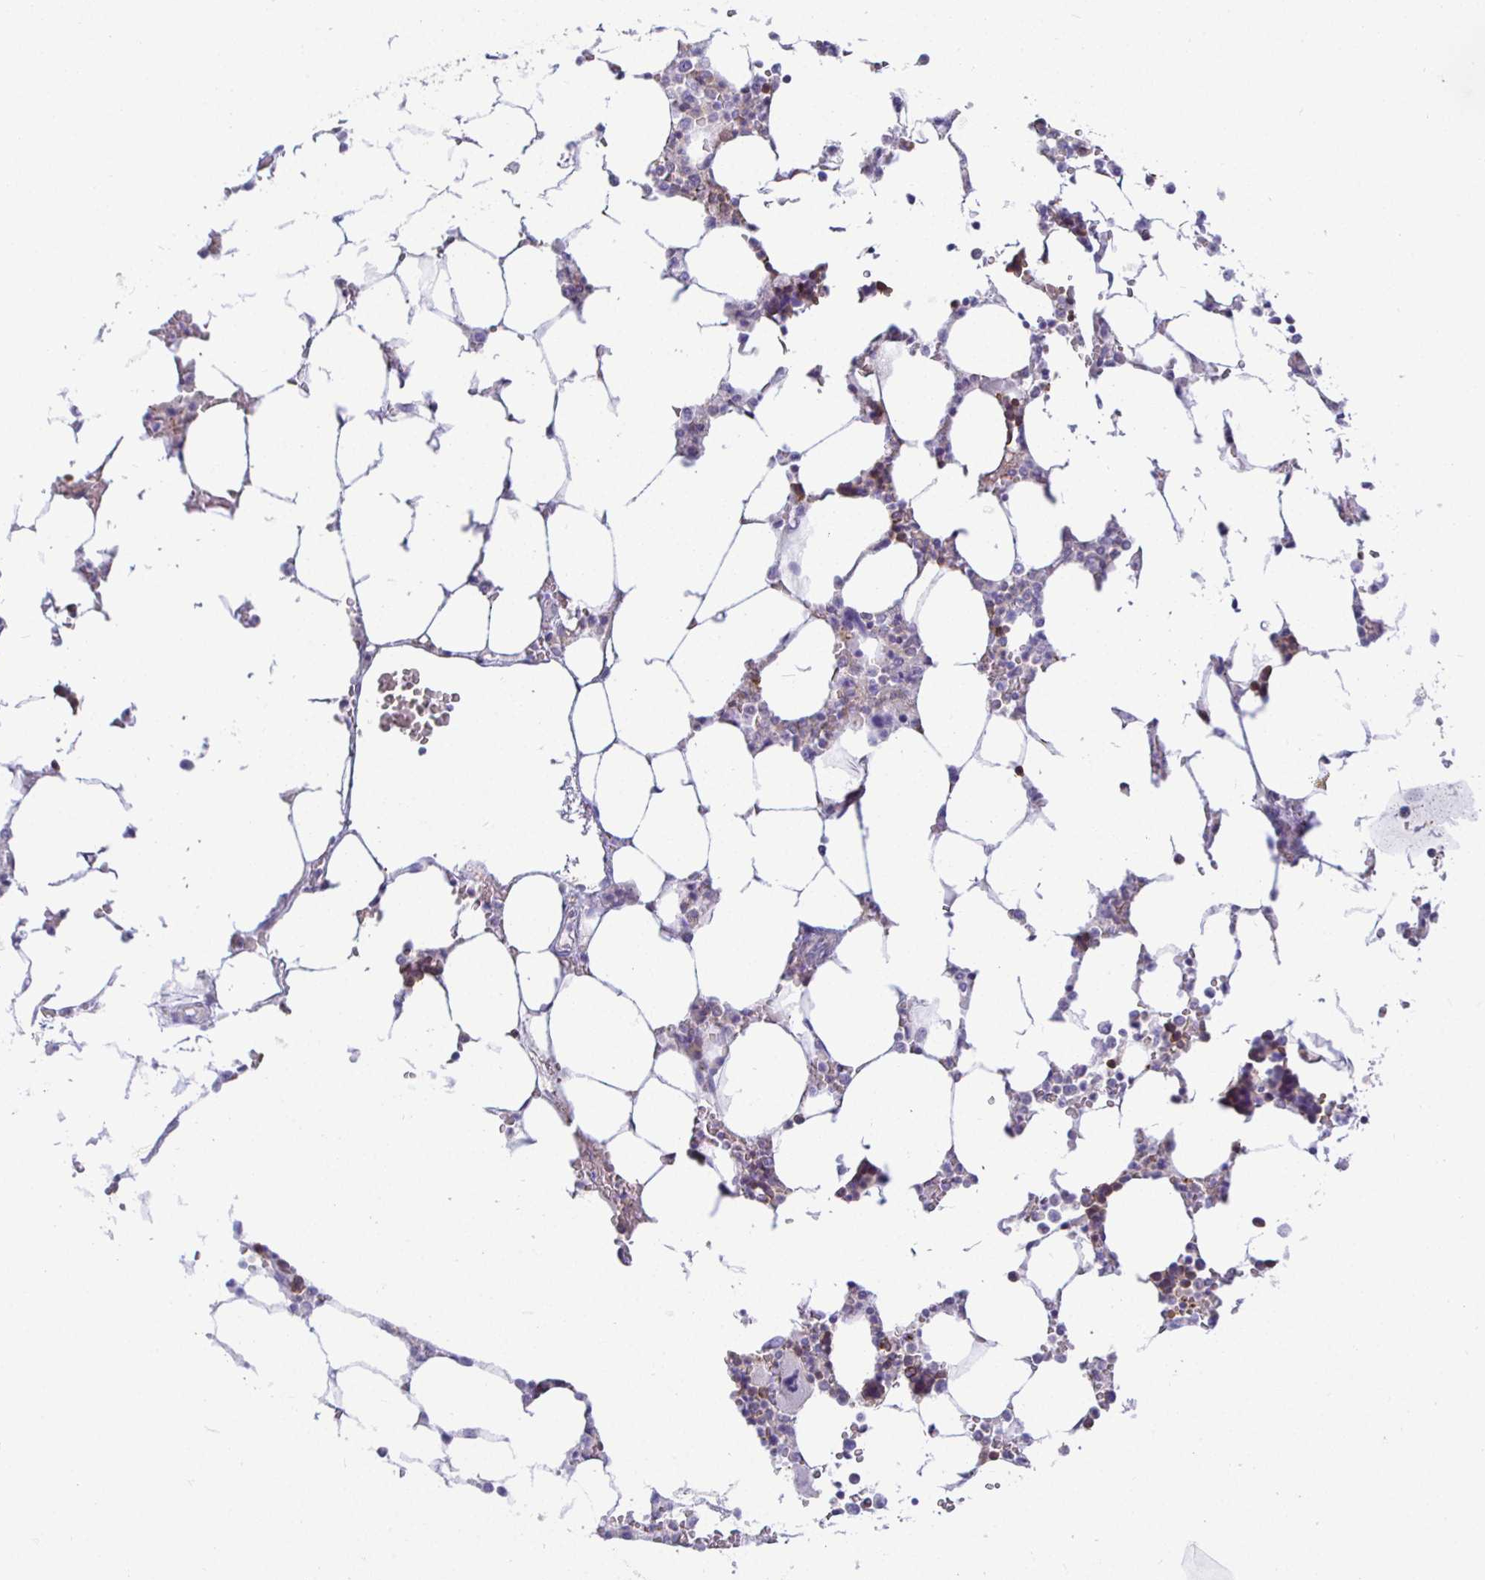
{"staining": {"intensity": "negative", "quantity": "none", "location": "none"}, "tissue": "bone marrow", "cell_type": "Hematopoietic cells", "image_type": "normal", "snomed": [{"axis": "morphology", "description": "Normal tissue, NOS"}, {"axis": "topography", "description": "Bone marrow"}], "caption": "IHC histopathology image of benign bone marrow: bone marrow stained with DAB shows no significant protein positivity in hematopoietic cells. (IHC, brightfield microscopy, high magnification).", "gene": "SIRPA", "patient": {"sex": "male", "age": 64}}